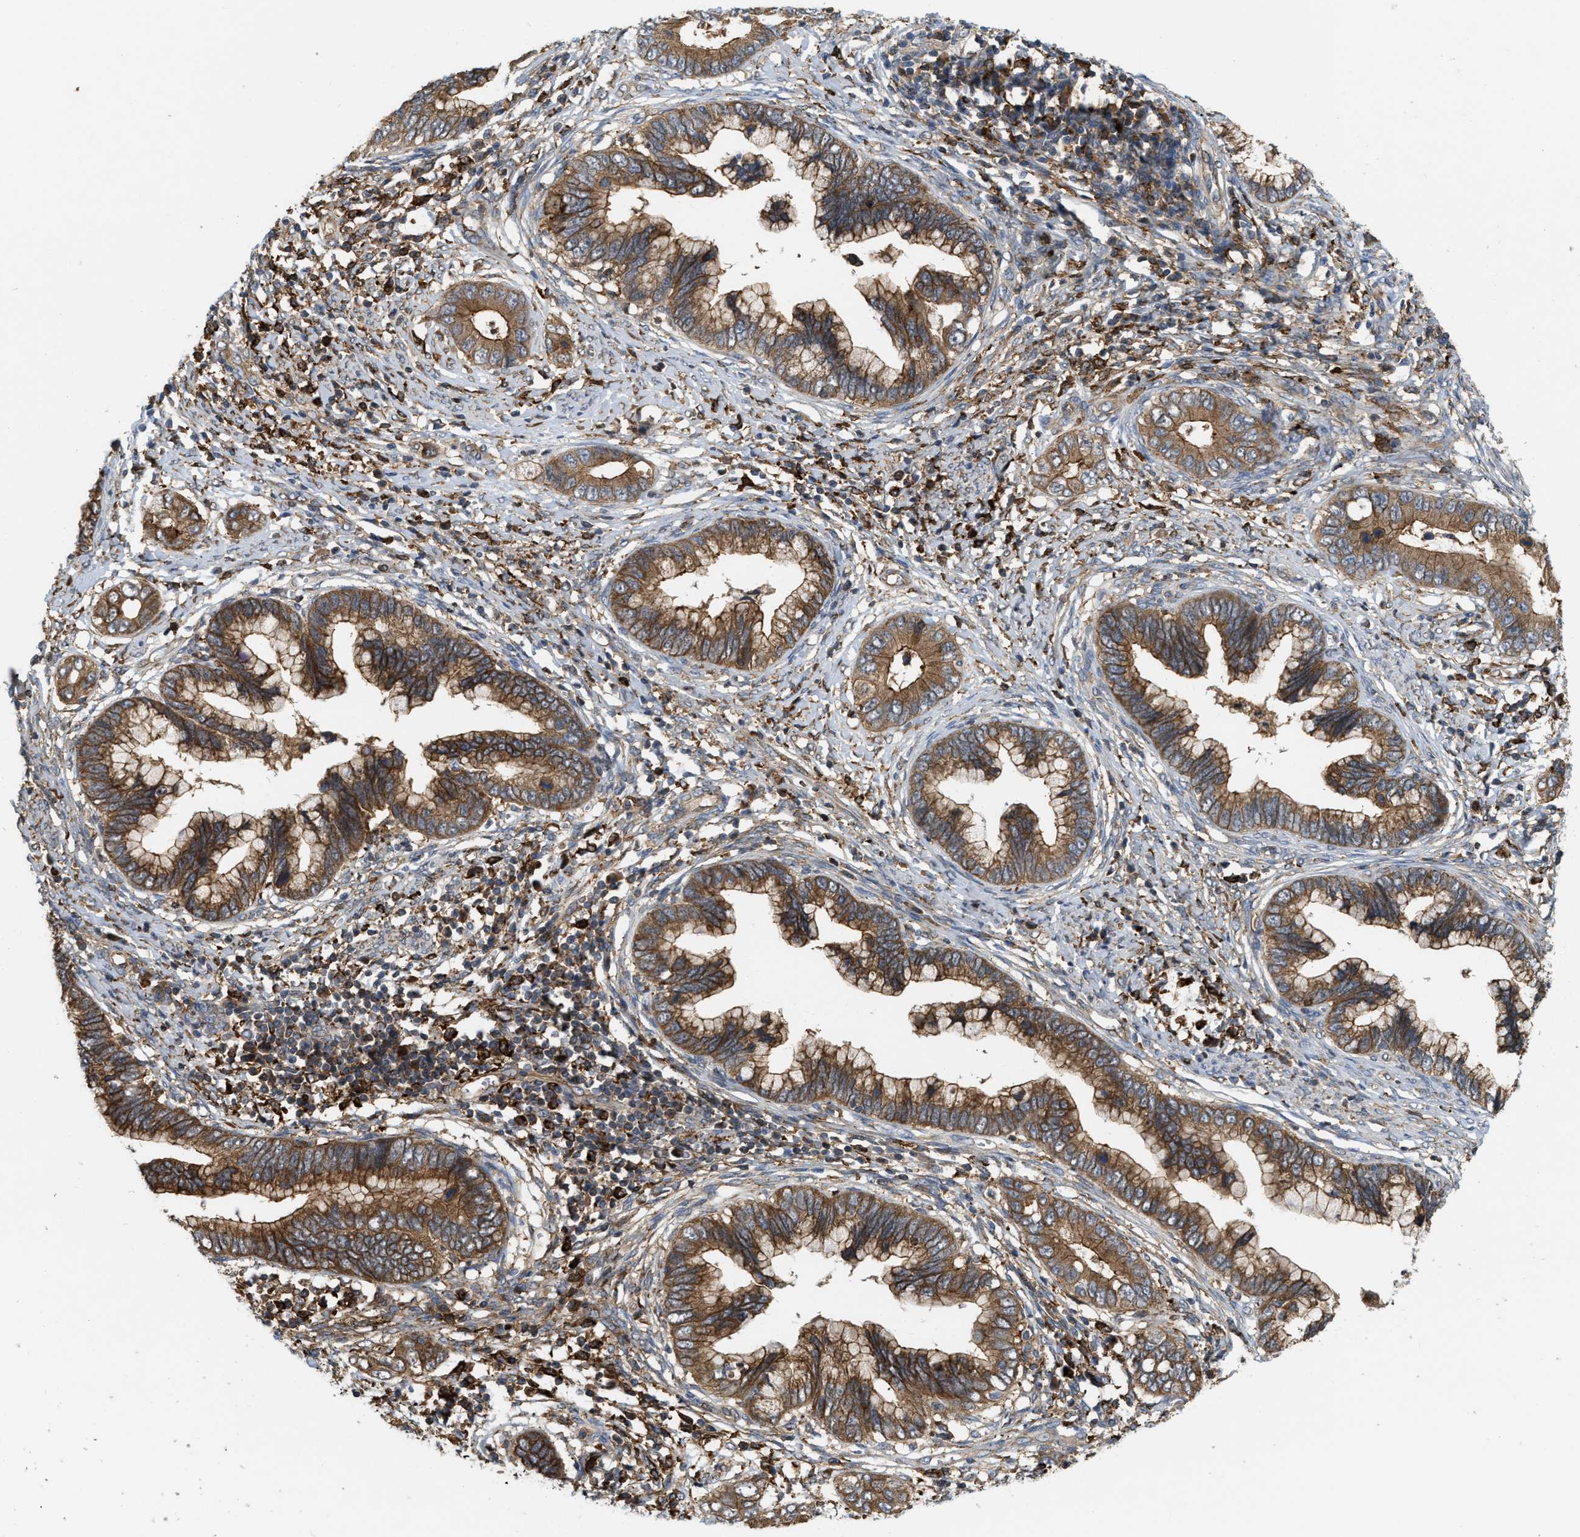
{"staining": {"intensity": "strong", "quantity": ">75%", "location": "cytoplasmic/membranous"}, "tissue": "cervical cancer", "cell_type": "Tumor cells", "image_type": "cancer", "snomed": [{"axis": "morphology", "description": "Adenocarcinoma, NOS"}, {"axis": "topography", "description": "Cervix"}], "caption": "Immunohistochemical staining of human adenocarcinoma (cervical) exhibits high levels of strong cytoplasmic/membranous protein positivity in about >75% of tumor cells. The protein of interest is stained brown, and the nuclei are stained in blue (DAB IHC with brightfield microscopy, high magnification).", "gene": "IQCE", "patient": {"sex": "female", "age": 44}}